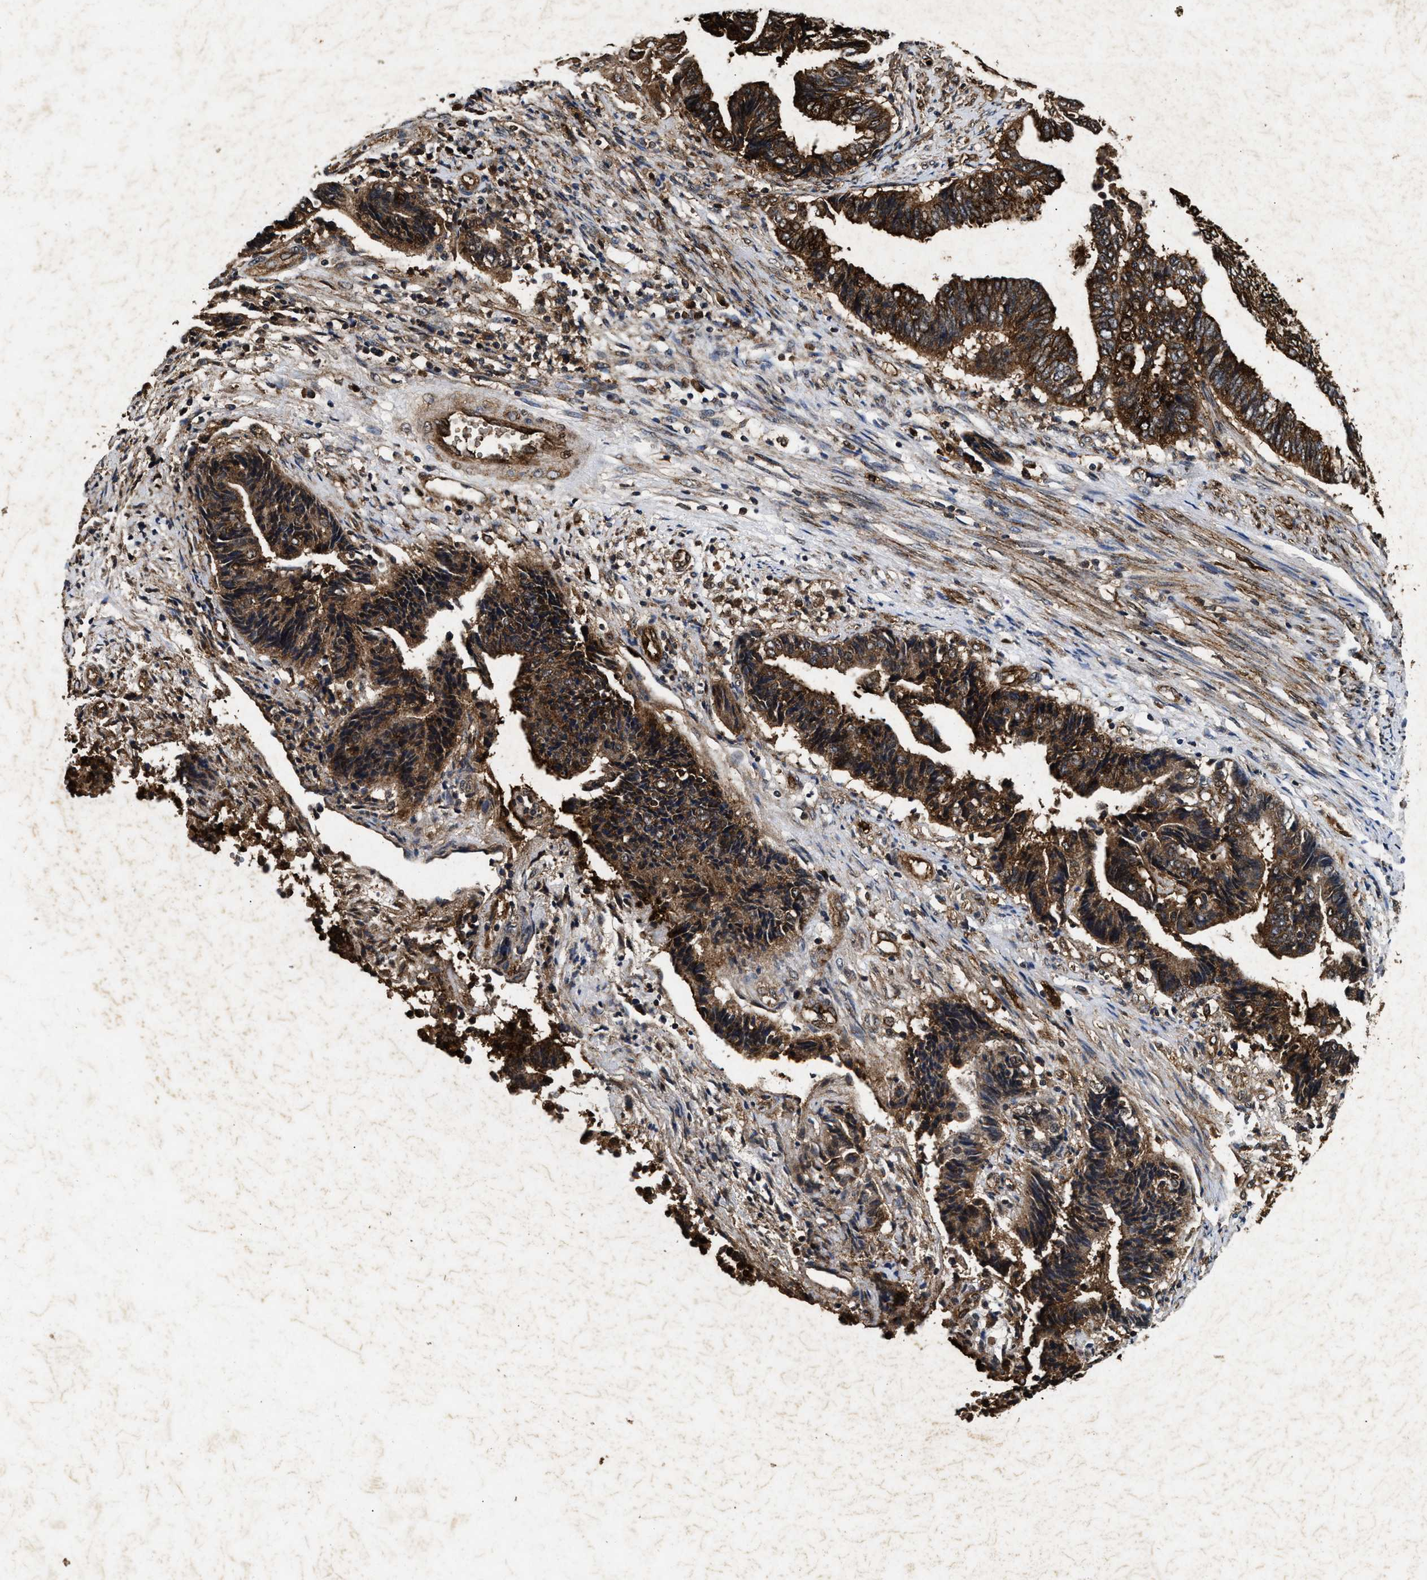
{"staining": {"intensity": "strong", "quantity": ">75%", "location": "cytoplasmic/membranous"}, "tissue": "endometrial cancer", "cell_type": "Tumor cells", "image_type": "cancer", "snomed": [{"axis": "morphology", "description": "Adenocarcinoma, NOS"}, {"axis": "topography", "description": "Uterus"}, {"axis": "topography", "description": "Endometrium"}], "caption": "Endometrial adenocarcinoma was stained to show a protein in brown. There is high levels of strong cytoplasmic/membranous positivity in approximately >75% of tumor cells. Ihc stains the protein of interest in brown and the nuclei are stained blue.", "gene": "ACOX1", "patient": {"sex": "female", "age": 70}}